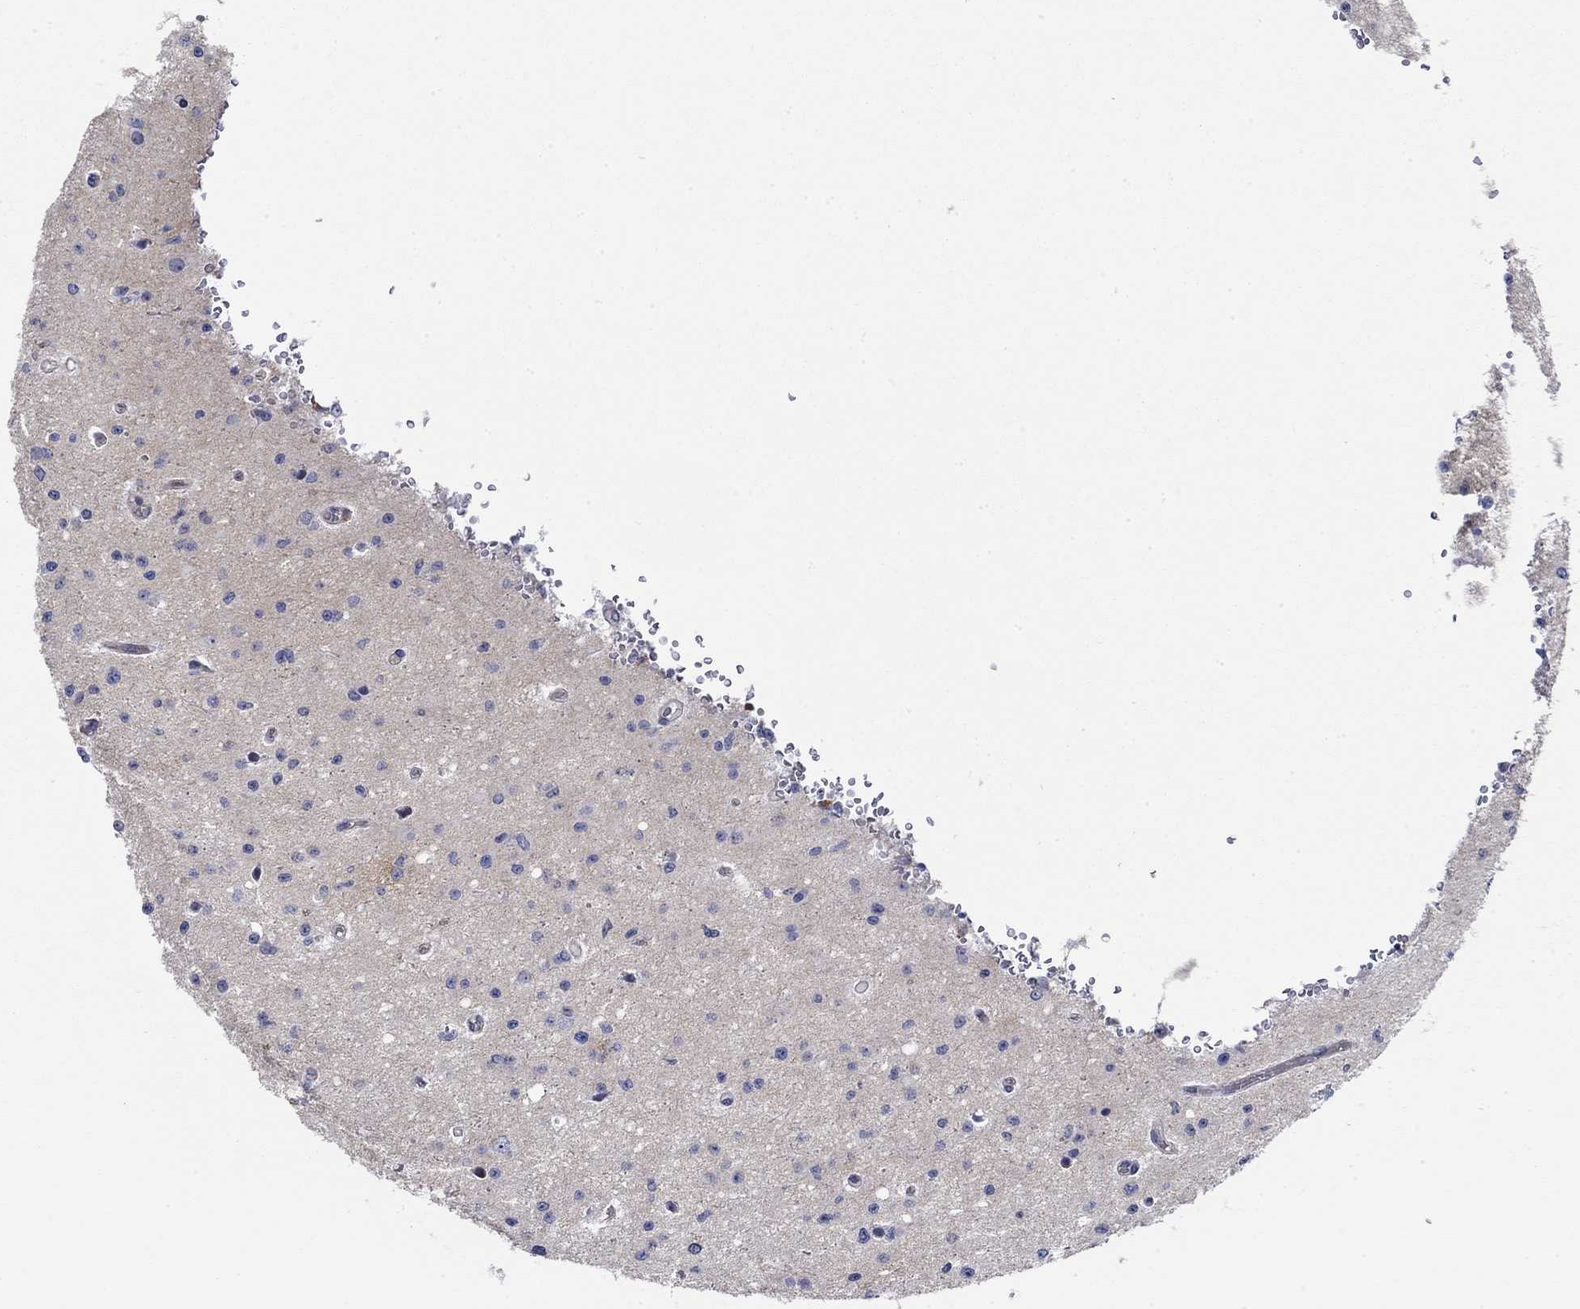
{"staining": {"intensity": "negative", "quantity": "none", "location": "none"}, "tissue": "glioma", "cell_type": "Tumor cells", "image_type": "cancer", "snomed": [{"axis": "morphology", "description": "Glioma, malignant, Low grade"}, {"axis": "topography", "description": "Brain"}], "caption": "Low-grade glioma (malignant) was stained to show a protein in brown. There is no significant positivity in tumor cells. (Brightfield microscopy of DAB immunohistochemistry (IHC) at high magnification).", "gene": "CFAP61", "patient": {"sex": "female", "age": 45}}